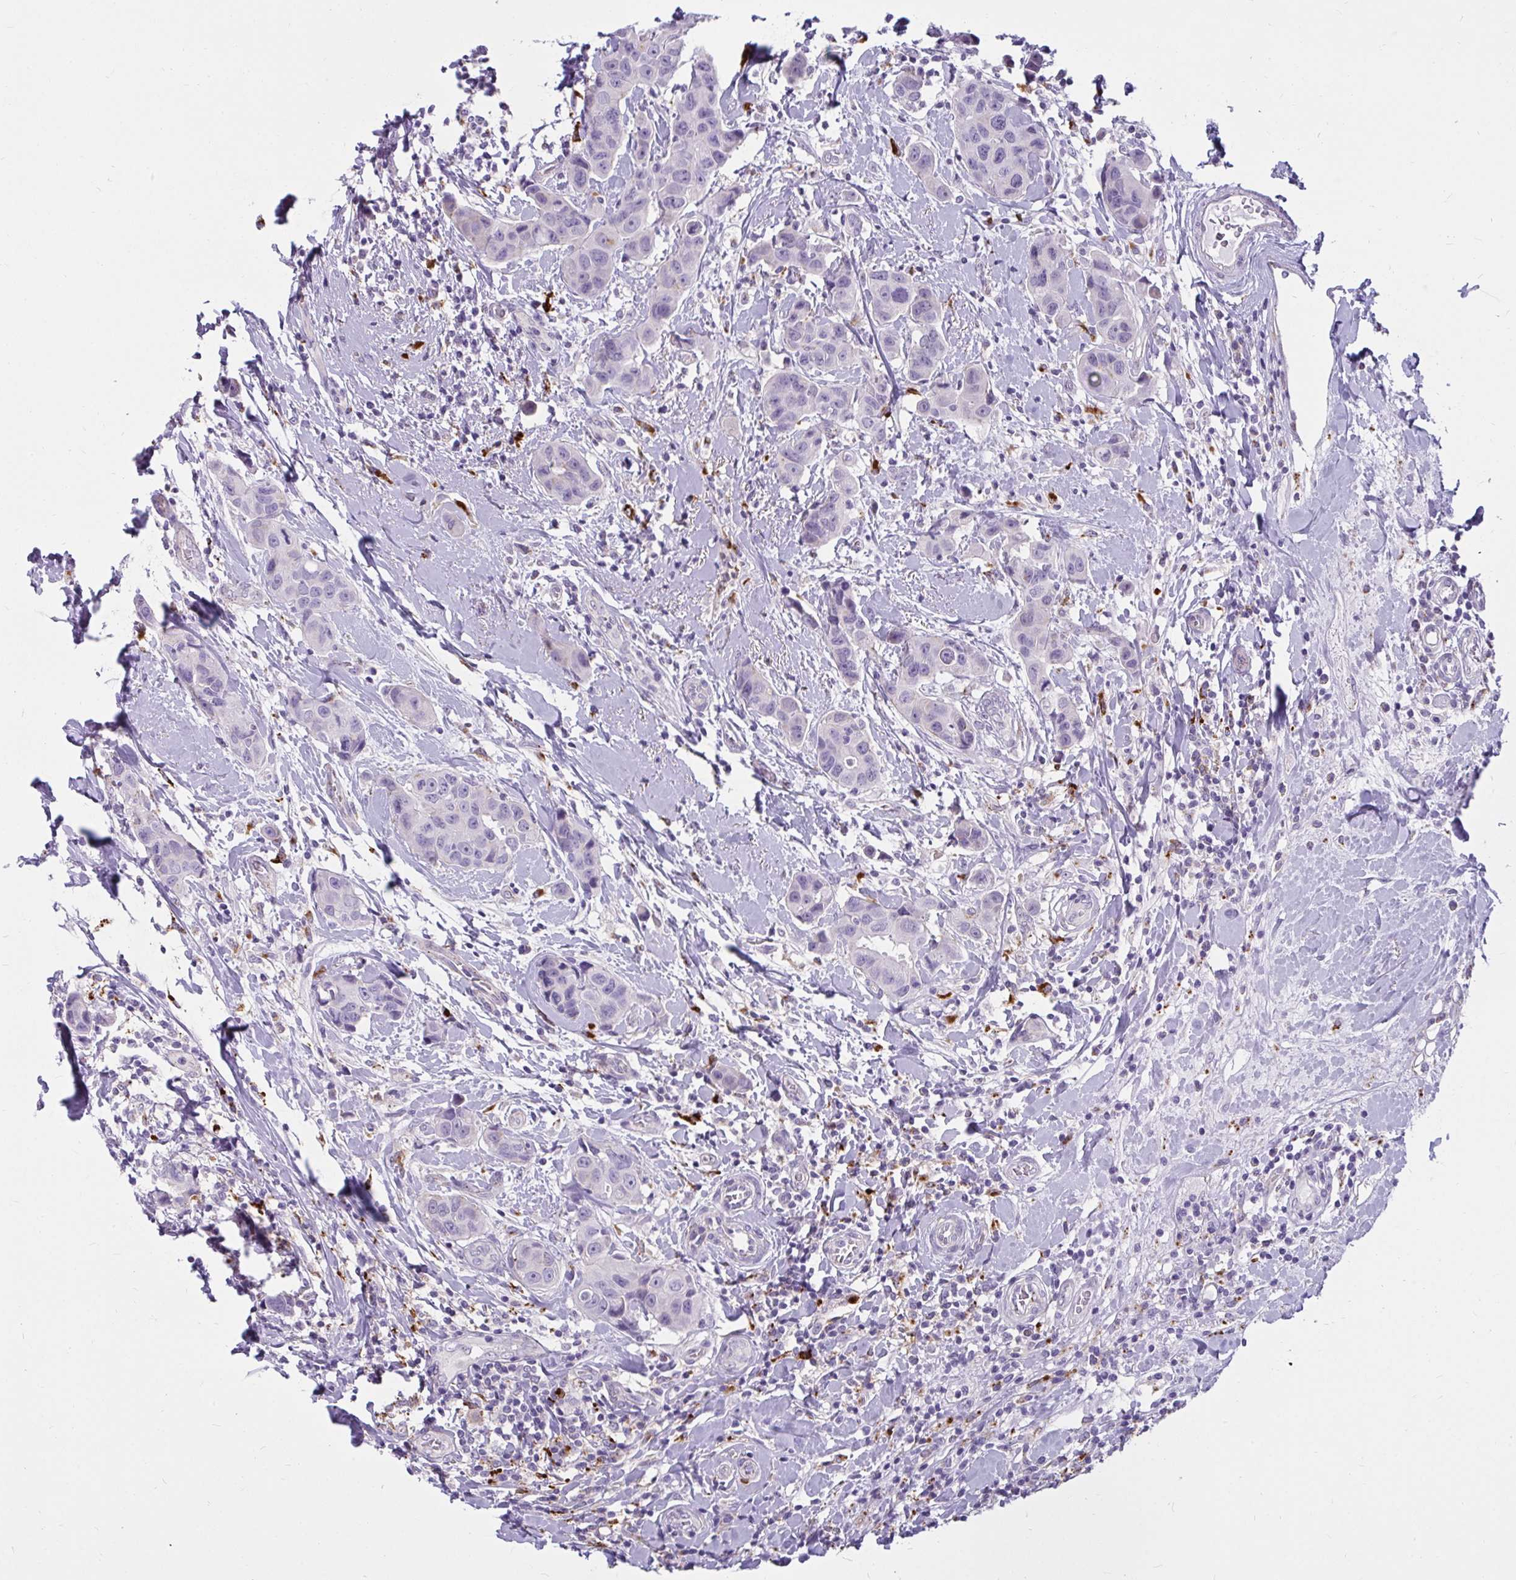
{"staining": {"intensity": "negative", "quantity": "none", "location": "none"}, "tissue": "breast cancer", "cell_type": "Tumor cells", "image_type": "cancer", "snomed": [{"axis": "morphology", "description": "Duct carcinoma"}, {"axis": "topography", "description": "Breast"}], "caption": "An image of human breast cancer is negative for staining in tumor cells.", "gene": "CTSZ", "patient": {"sex": "female", "age": 24}}